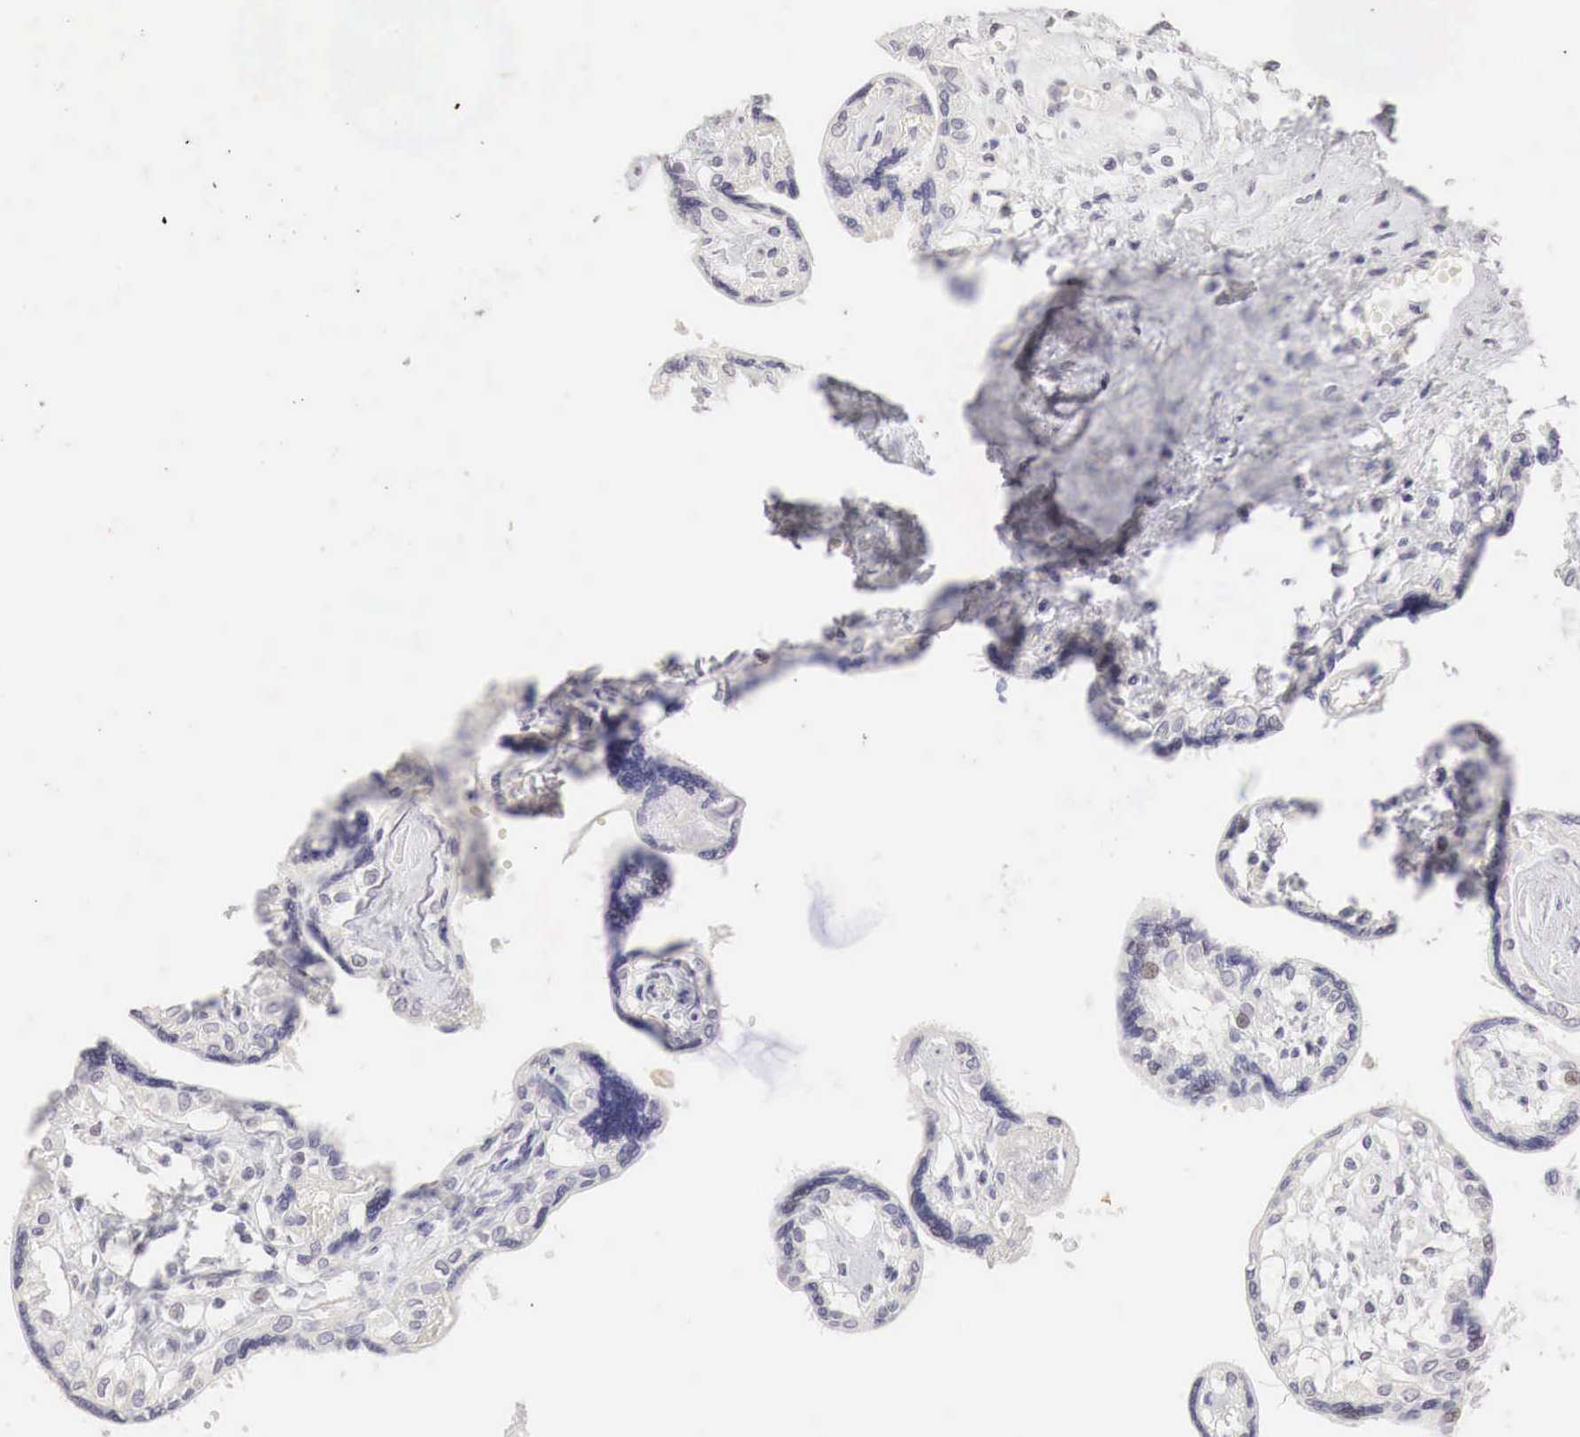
{"staining": {"intensity": "negative", "quantity": "none", "location": "none"}, "tissue": "placenta", "cell_type": "Decidual cells", "image_type": "normal", "snomed": [{"axis": "morphology", "description": "Normal tissue, NOS"}, {"axis": "topography", "description": "Placenta"}], "caption": "An image of human placenta is negative for staining in decidual cells.", "gene": "OTC", "patient": {"sex": "female", "age": 31}}